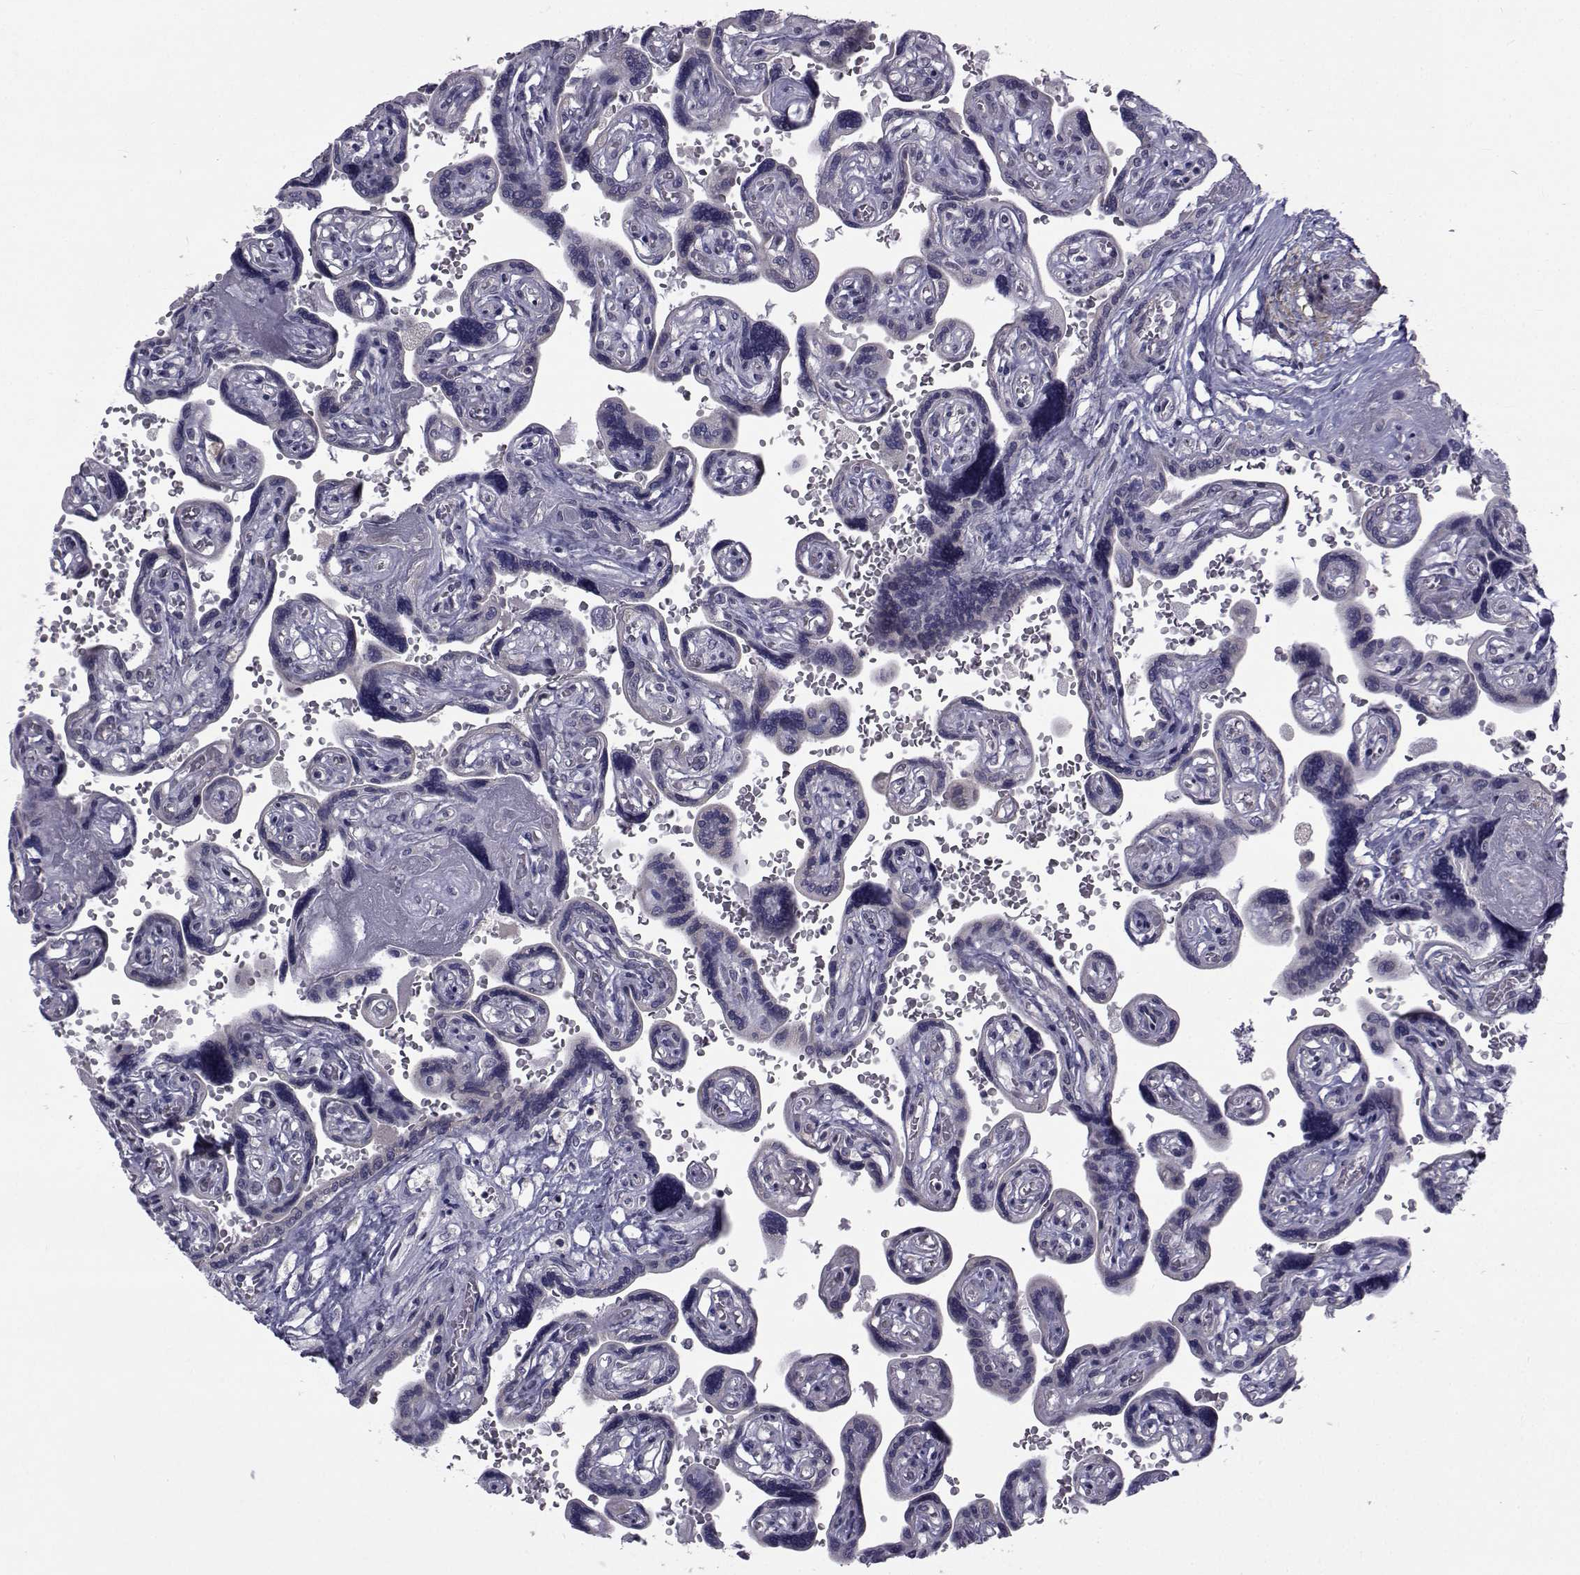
{"staining": {"intensity": "negative", "quantity": "none", "location": "none"}, "tissue": "placenta", "cell_type": "Decidual cells", "image_type": "normal", "snomed": [{"axis": "morphology", "description": "Normal tissue, NOS"}, {"axis": "topography", "description": "Placenta"}], "caption": "High magnification brightfield microscopy of normal placenta stained with DAB (brown) and counterstained with hematoxylin (blue): decidual cells show no significant expression. Nuclei are stained in blue.", "gene": "CFAP74", "patient": {"sex": "female", "age": 32}}